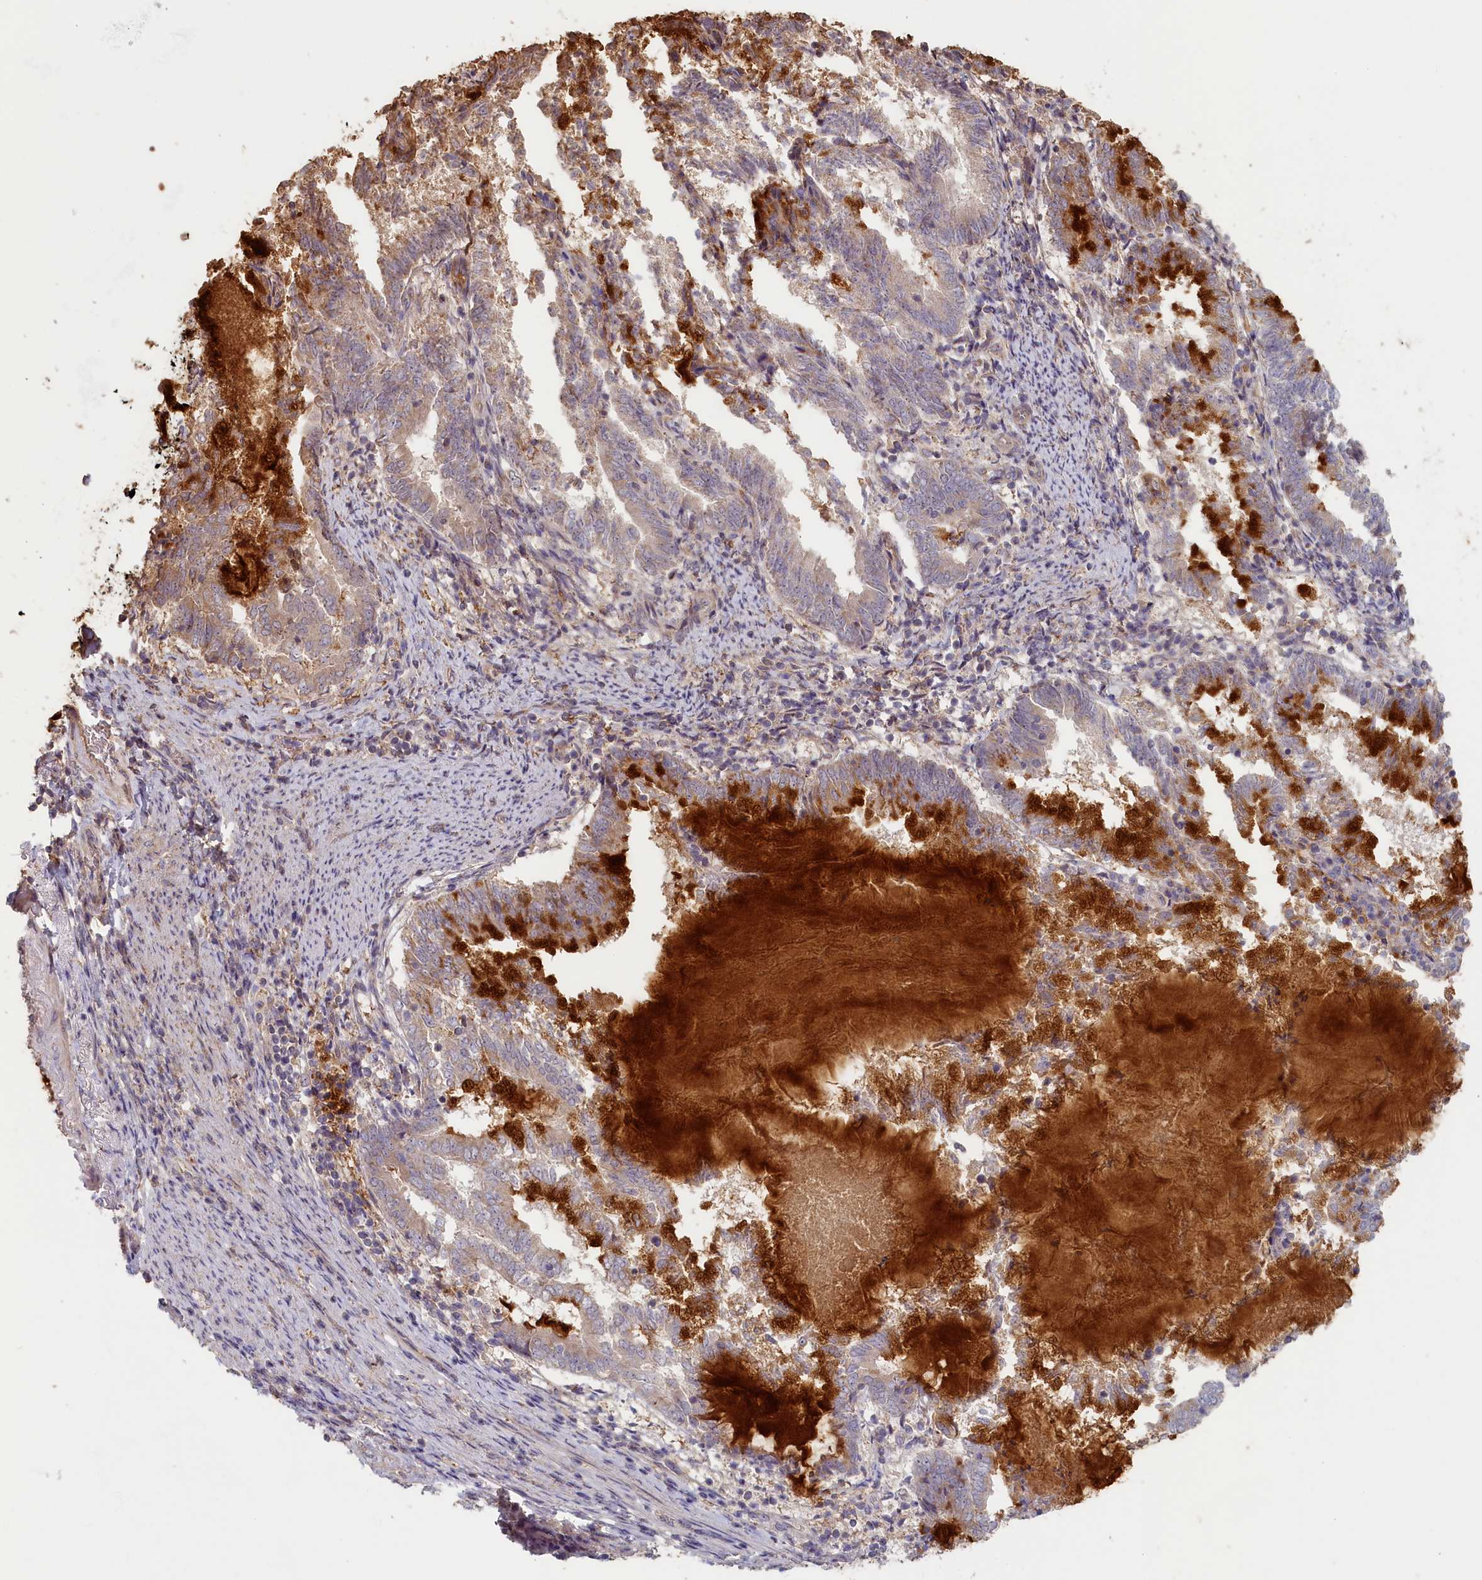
{"staining": {"intensity": "strong", "quantity": "<25%", "location": "cytoplasmic/membranous"}, "tissue": "endometrial cancer", "cell_type": "Tumor cells", "image_type": "cancer", "snomed": [{"axis": "morphology", "description": "Adenocarcinoma, NOS"}, {"axis": "topography", "description": "Endometrium"}], "caption": "Immunohistochemistry histopathology image of endometrial cancer (adenocarcinoma) stained for a protein (brown), which exhibits medium levels of strong cytoplasmic/membranous staining in approximately <25% of tumor cells.", "gene": "STX16", "patient": {"sex": "female", "age": 80}}